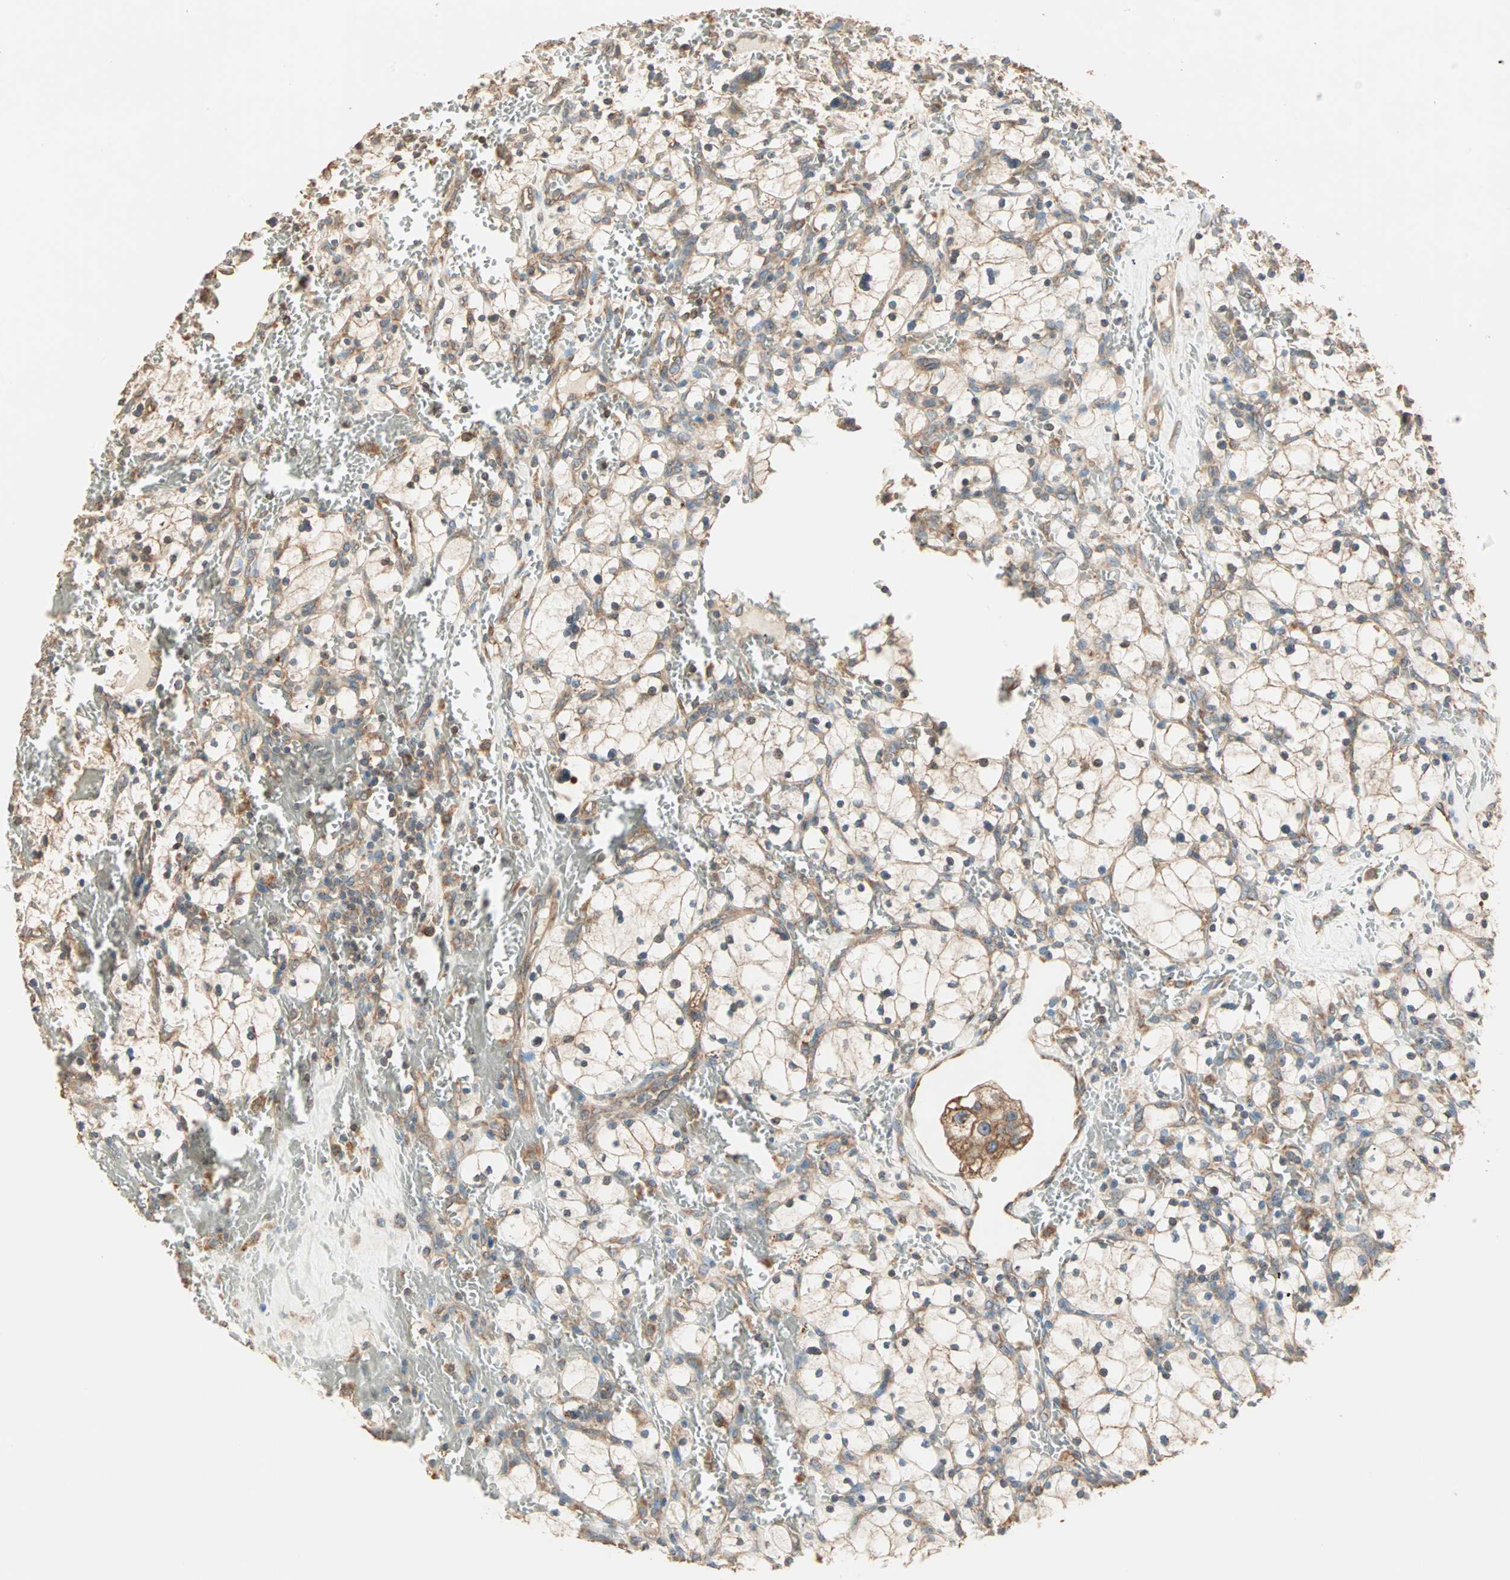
{"staining": {"intensity": "weak", "quantity": "25%-75%", "location": "cytoplasmic/membranous"}, "tissue": "renal cancer", "cell_type": "Tumor cells", "image_type": "cancer", "snomed": [{"axis": "morphology", "description": "Adenocarcinoma, NOS"}, {"axis": "topography", "description": "Kidney"}], "caption": "The micrograph reveals a brown stain indicating the presence of a protein in the cytoplasmic/membranous of tumor cells in renal cancer (adenocarcinoma).", "gene": "EIF4G2", "patient": {"sex": "female", "age": 83}}